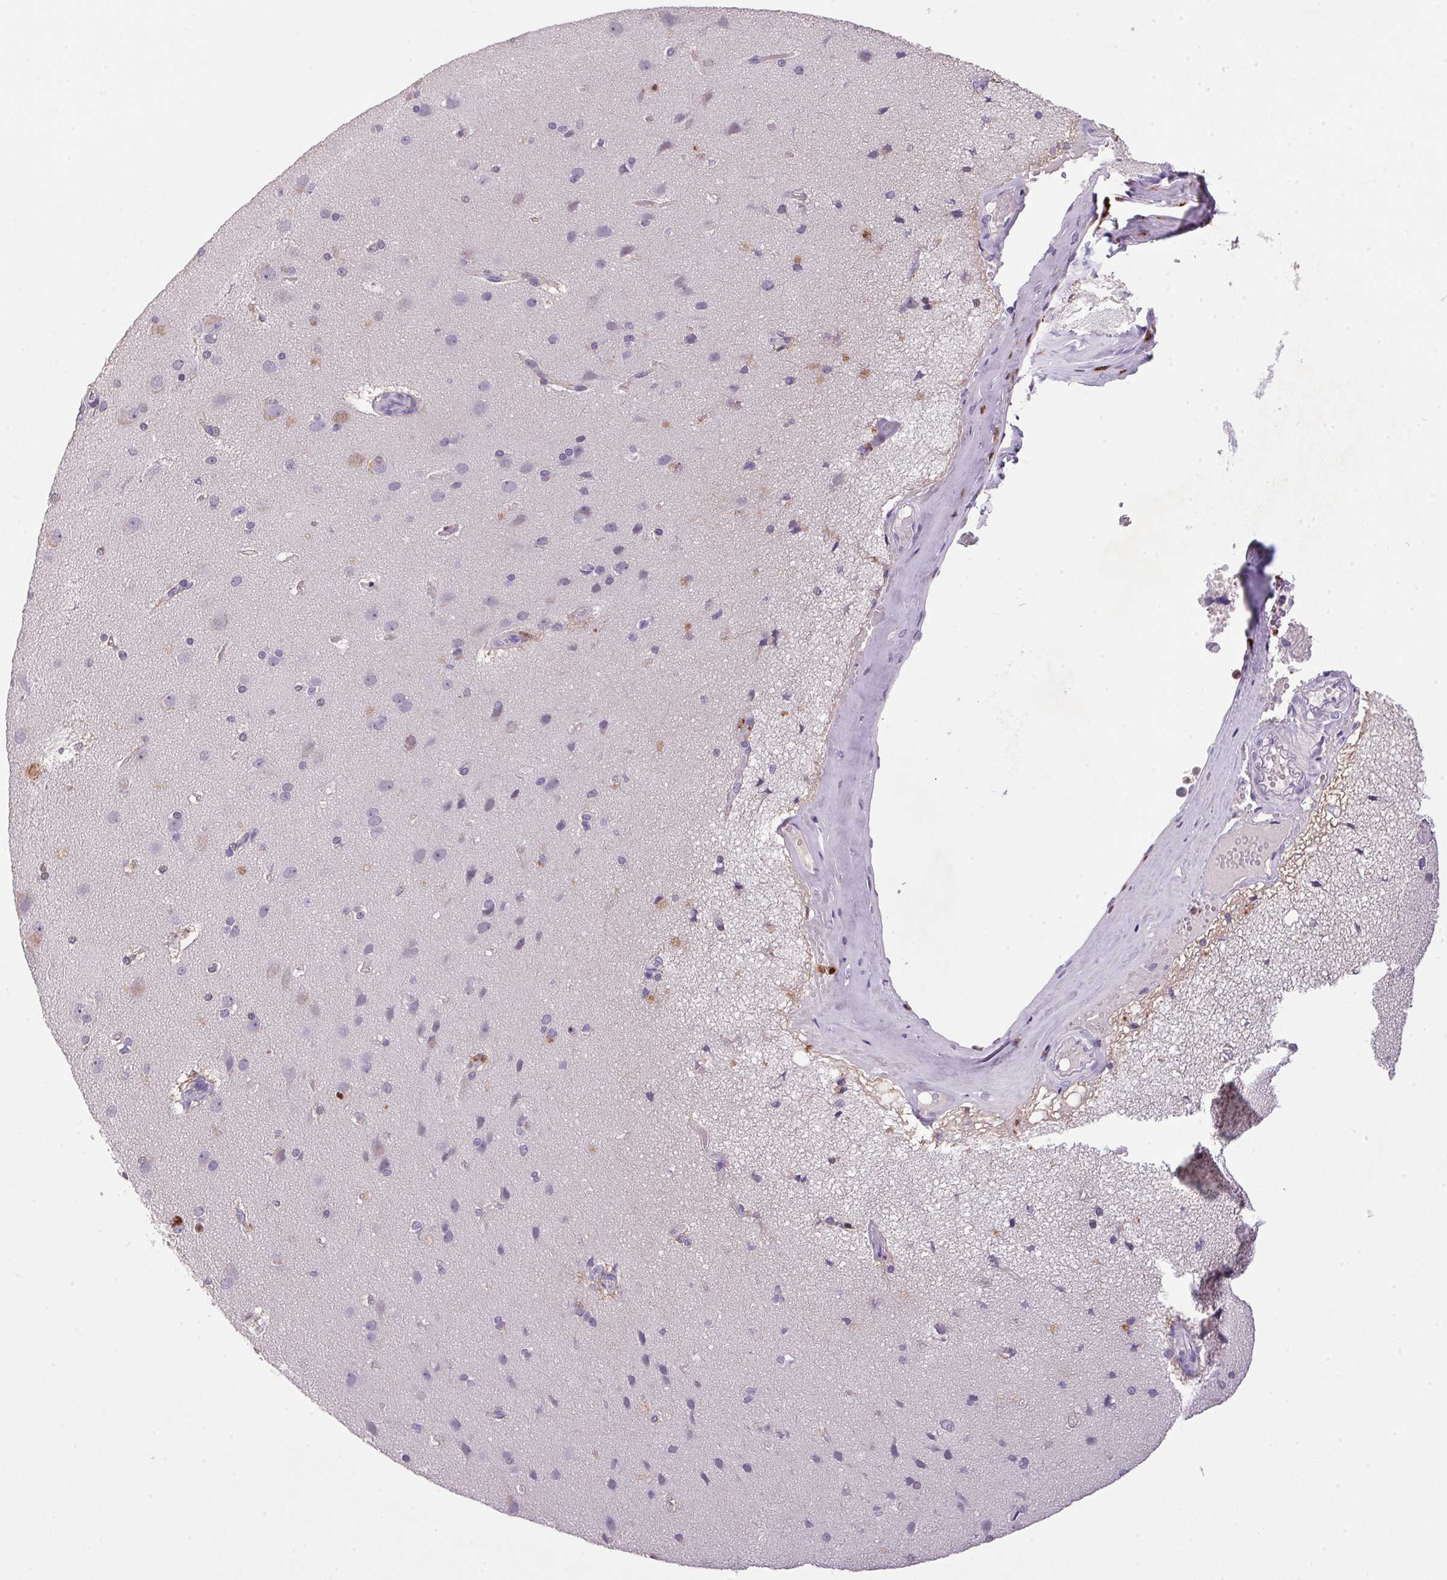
{"staining": {"intensity": "negative", "quantity": "none", "location": "none"}, "tissue": "cerebral cortex", "cell_type": "Endothelial cells", "image_type": "normal", "snomed": [{"axis": "morphology", "description": "Normal tissue, NOS"}, {"axis": "morphology", "description": "Glioma, malignant, High grade"}, {"axis": "topography", "description": "Cerebral cortex"}], "caption": "This micrograph is of normal cerebral cortex stained with immunohistochemistry to label a protein in brown with the nuclei are counter-stained blue. There is no staining in endothelial cells. (DAB immunohistochemistry with hematoxylin counter stain).", "gene": "TRDN", "patient": {"sex": "male", "age": 71}}